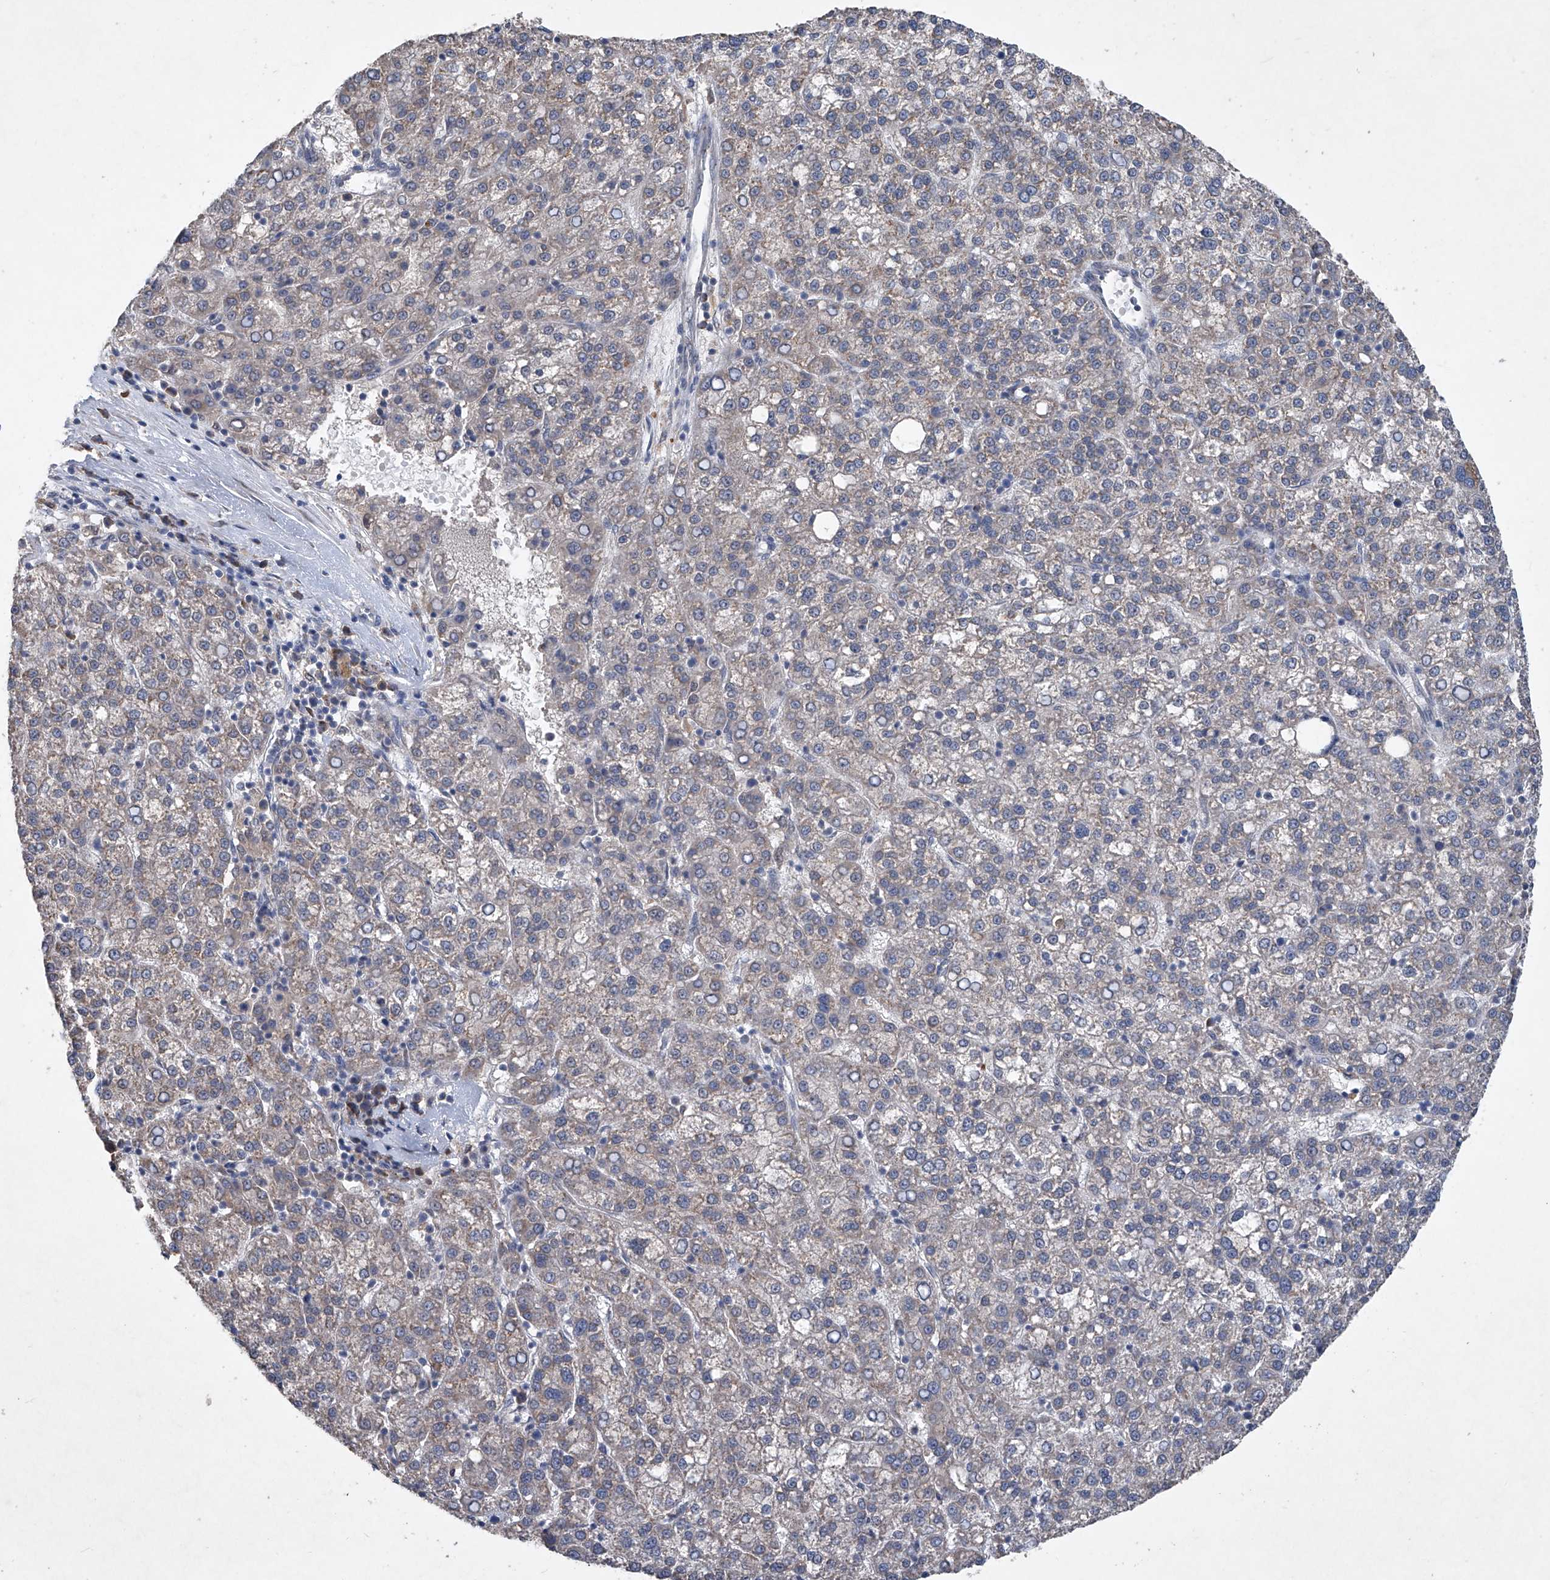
{"staining": {"intensity": "weak", "quantity": "25%-75%", "location": "cytoplasmic/membranous"}, "tissue": "liver cancer", "cell_type": "Tumor cells", "image_type": "cancer", "snomed": [{"axis": "morphology", "description": "Carcinoma, Hepatocellular, NOS"}, {"axis": "topography", "description": "Liver"}], "caption": "DAB immunohistochemical staining of human hepatocellular carcinoma (liver) shows weak cytoplasmic/membranous protein expression in approximately 25%-75% of tumor cells.", "gene": "PCSK5", "patient": {"sex": "female", "age": 58}}